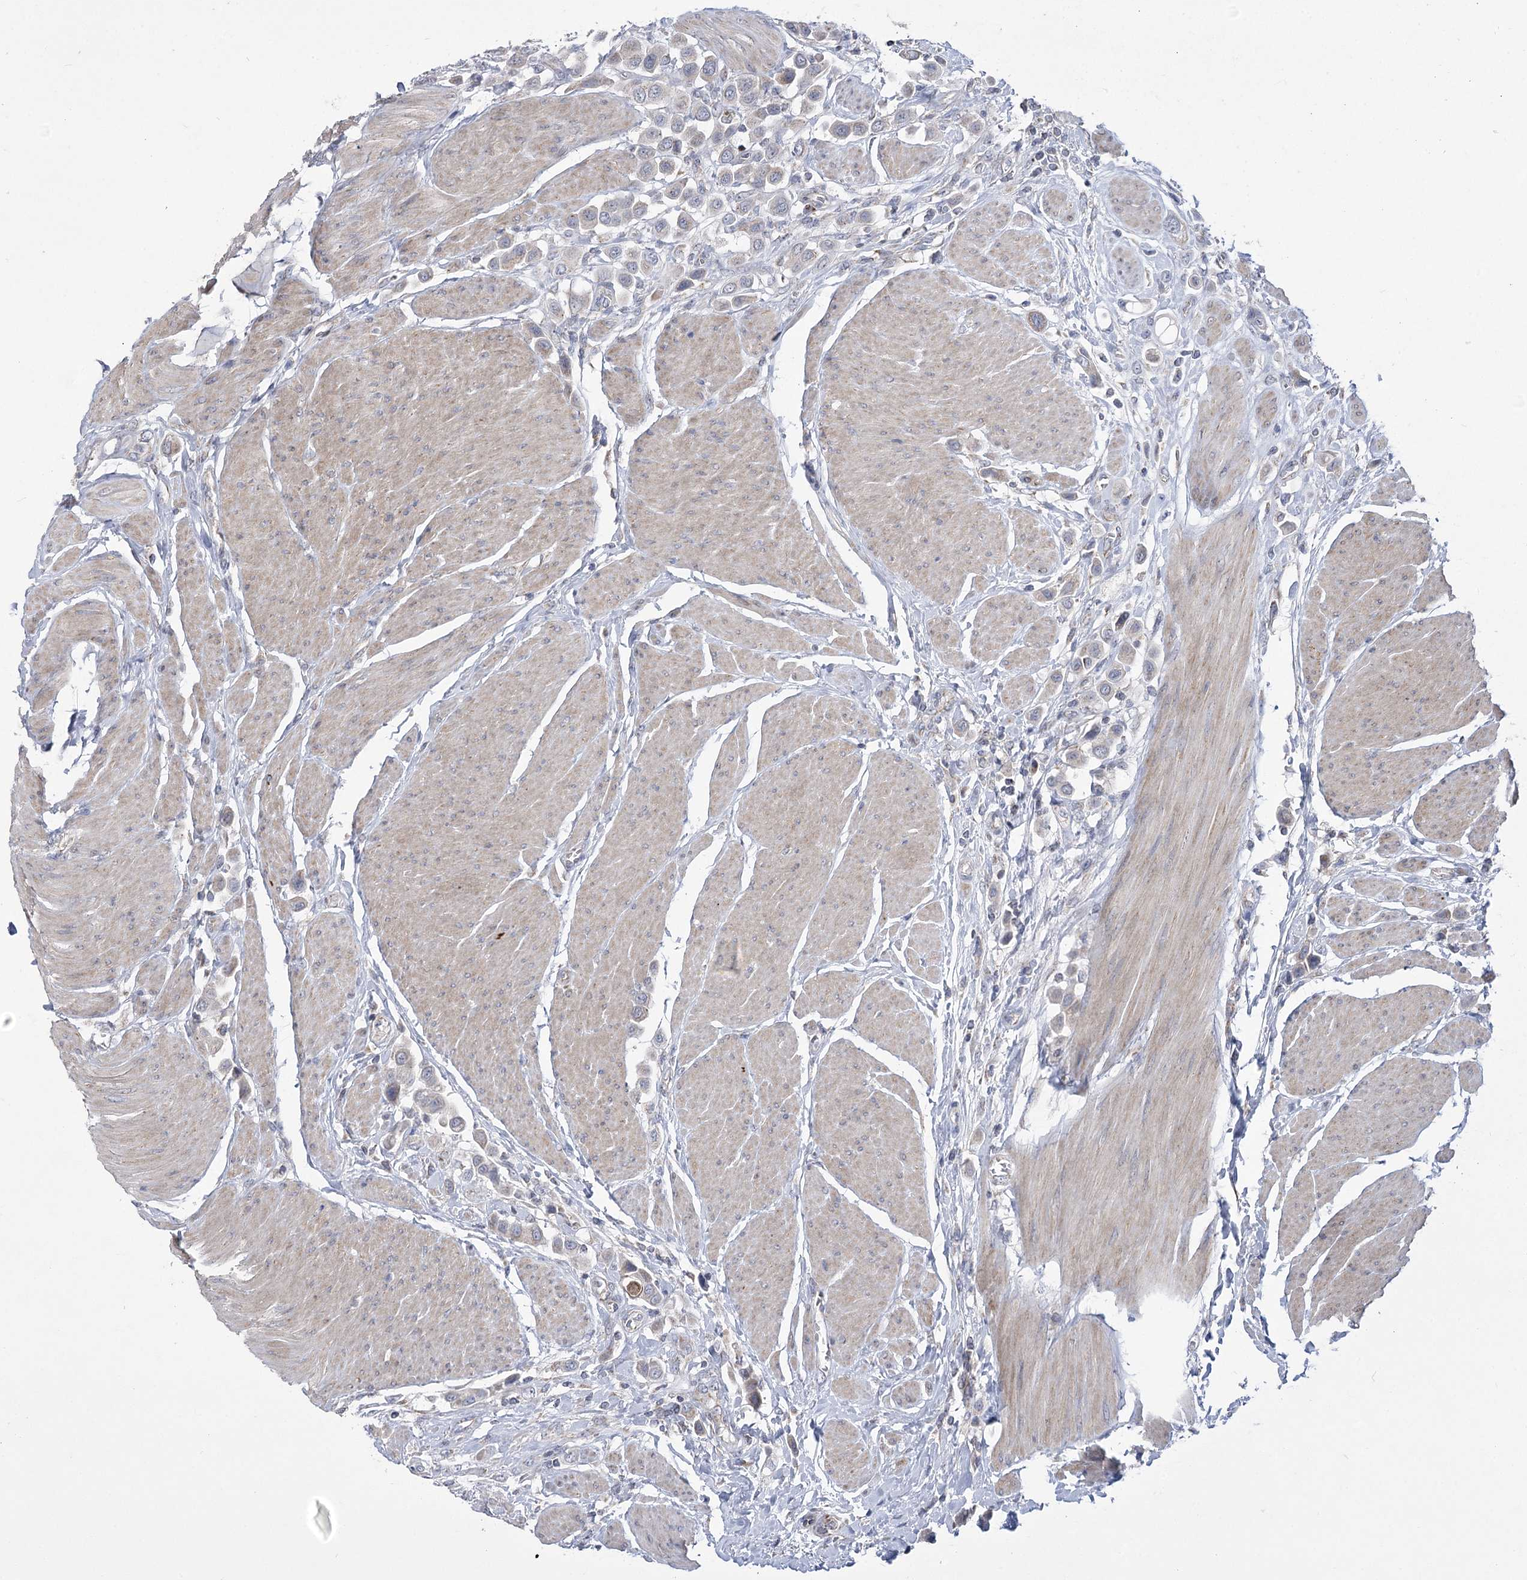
{"staining": {"intensity": "weak", "quantity": "<25%", "location": "cytoplasmic/membranous"}, "tissue": "urothelial cancer", "cell_type": "Tumor cells", "image_type": "cancer", "snomed": [{"axis": "morphology", "description": "Urothelial carcinoma, High grade"}, {"axis": "topography", "description": "Urinary bladder"}], "caption": "High power microscopy image of an immunohistochemistry (IHC) photomicrograph of urothelial cancer, revealing no significant expression in tumor cells.", "gene": "PDHB", "patient": {"sex": "male", "age": 50}}